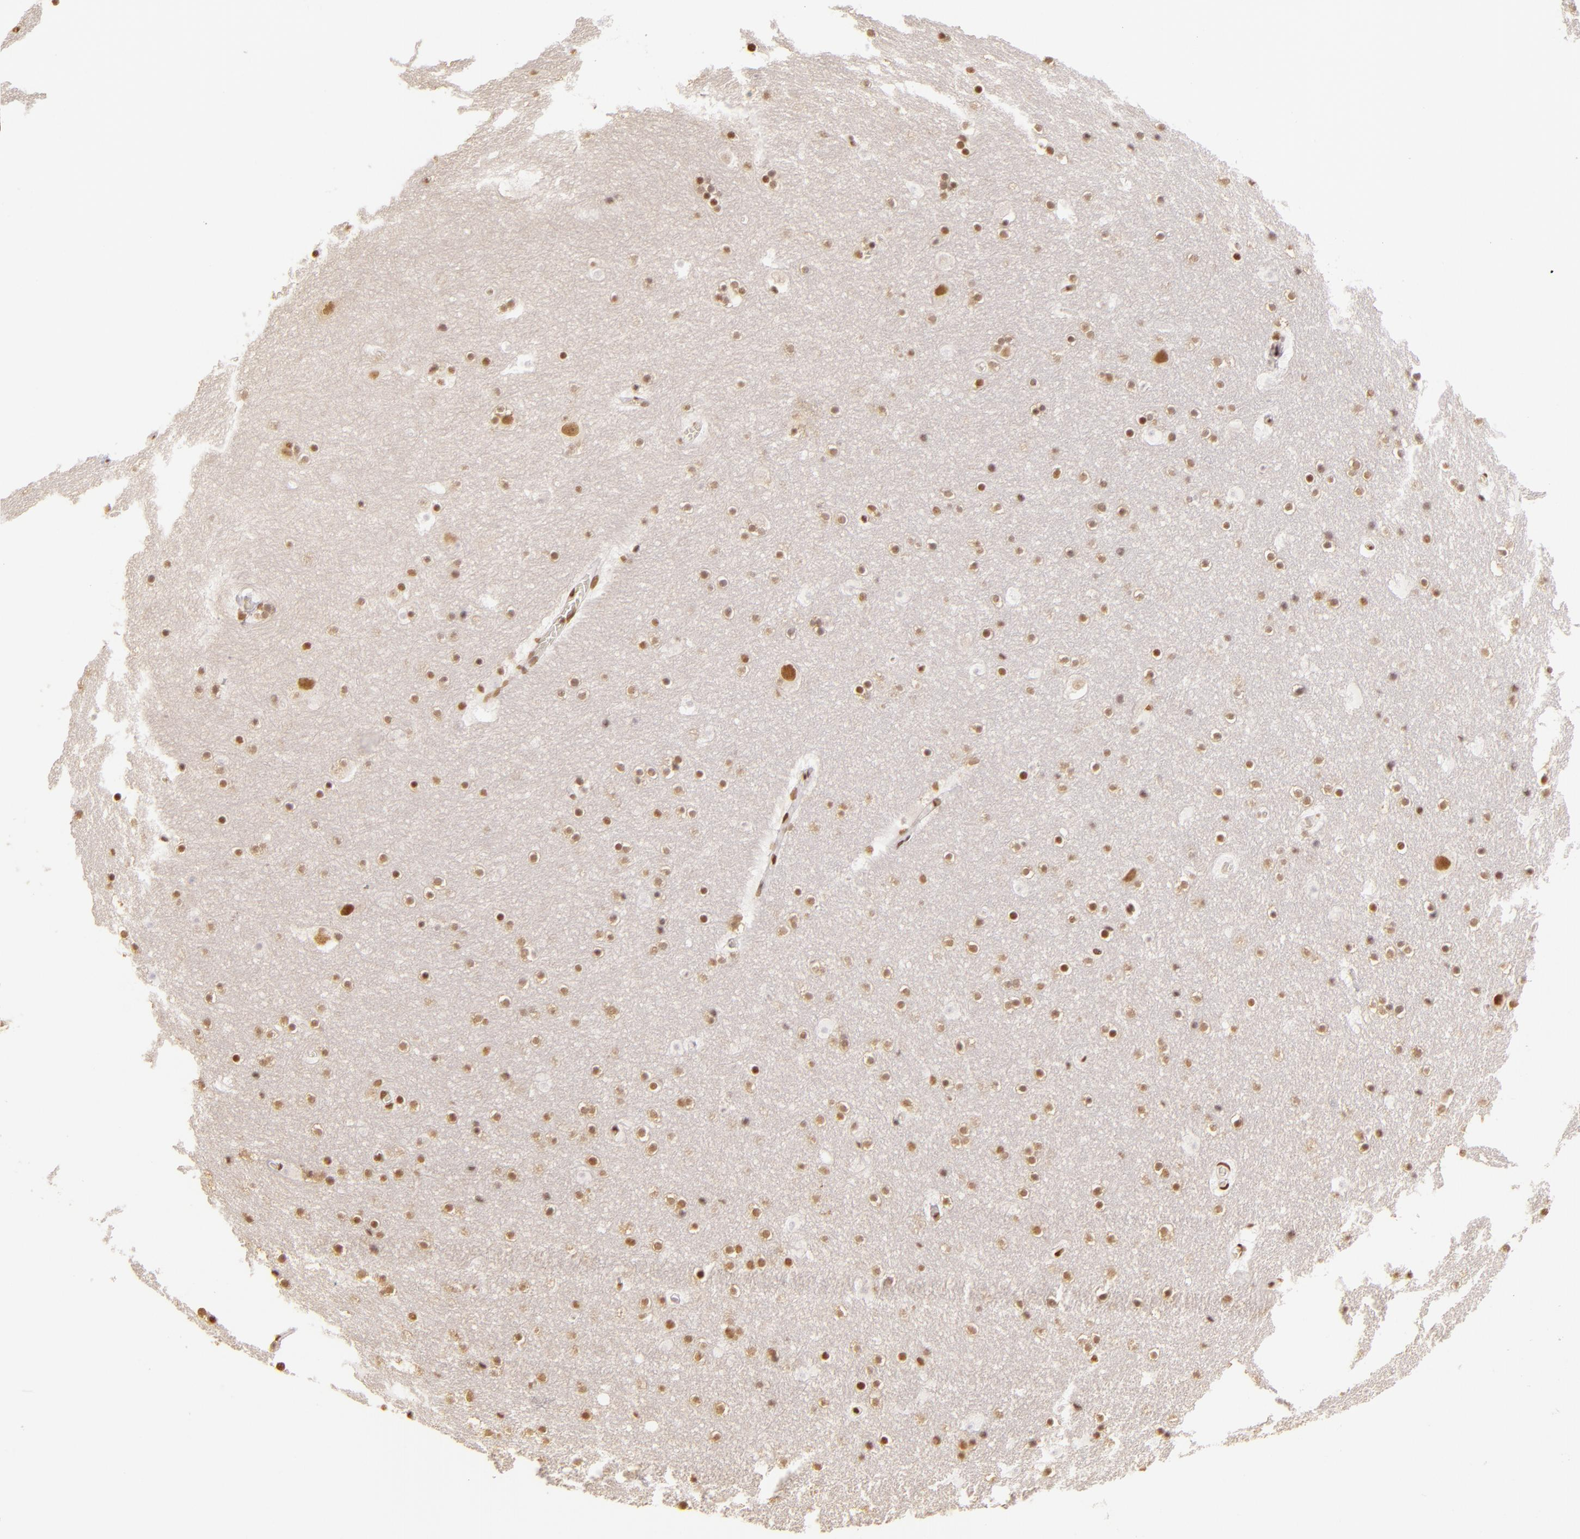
{"staining": {"intensity": "moderate", "quantity": ">75%", "location": "nuclear"}, "tissue": "hippocampus", "cell_type": "Glial cells", "image_type": "normal", "snomed": [{"axis": "morphology", "description": "Normal tissue, NOS"}, {"axis": "topography", "description": "Hippocampus"}], "caption": "Hippocampus was stained to show a protein in brown. There is medium levels of moderate nuclear expression in about >75% of glial cells.", "gene": "PAPOLA", "patient": {"sex": "male", "age": 45}}